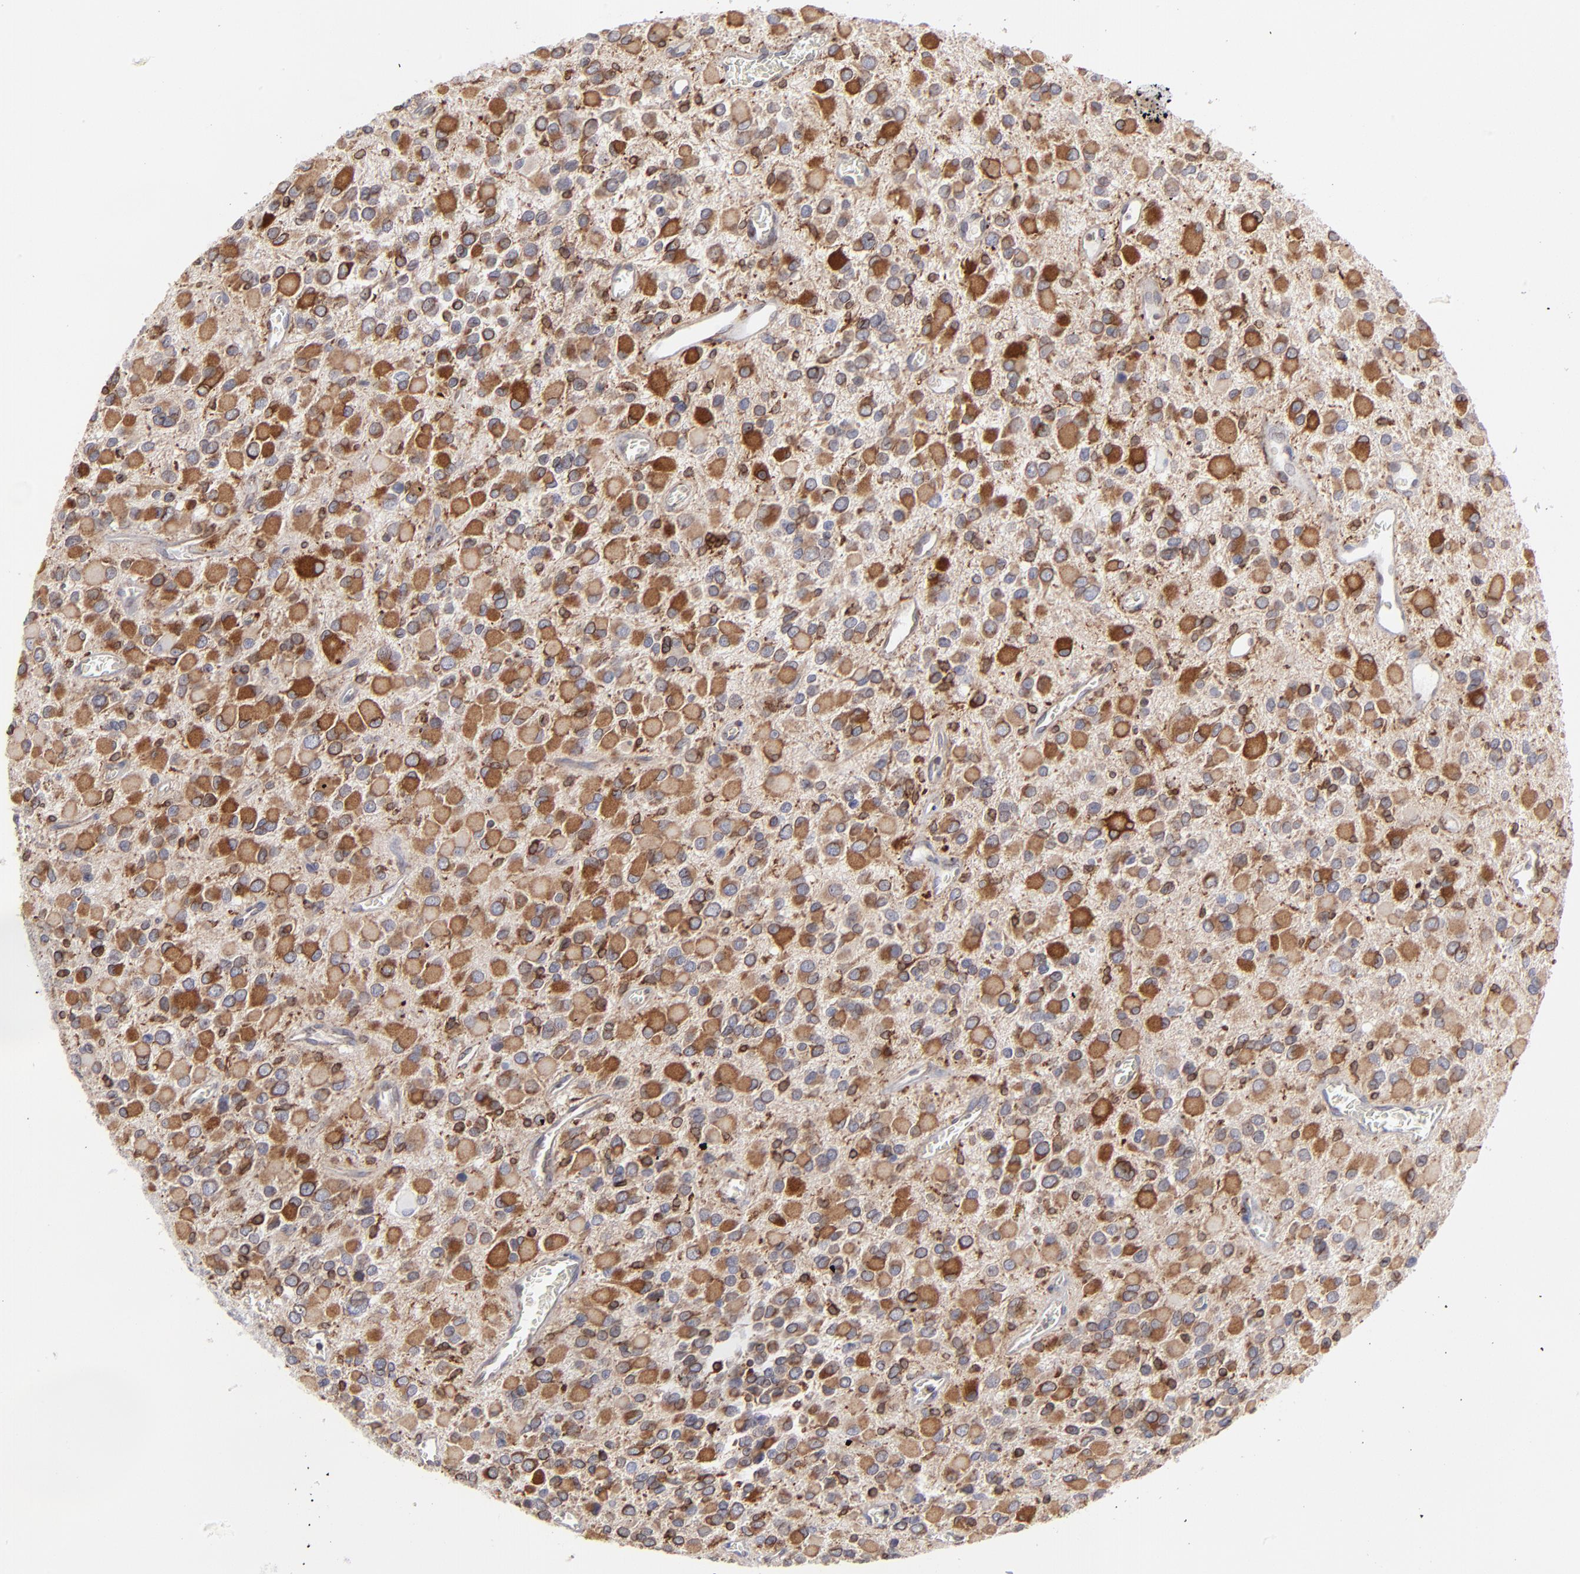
{"staining": {"intensity": "strong", "quantity": ">75%", "location": "cytoplasmic/membranous"}, "tissue": "glioma", "cell_type": "Tumor cells", "image_type": "cancer", "snomed": [{"axis": "morphology", "description": "Glioma, malignant, Low grade"}, {"axis": "topography", "description": "Brain"}], "caption": "An immunohistochemistry (IHC) photomicrograph of neoplastic tissue is shown. Protein staining in brown shows strong cytoplasmic/membranous positivity in glioma within tumor cells.", "gene": "TMX1", "patient": {"sex": "male", "age": 42}}